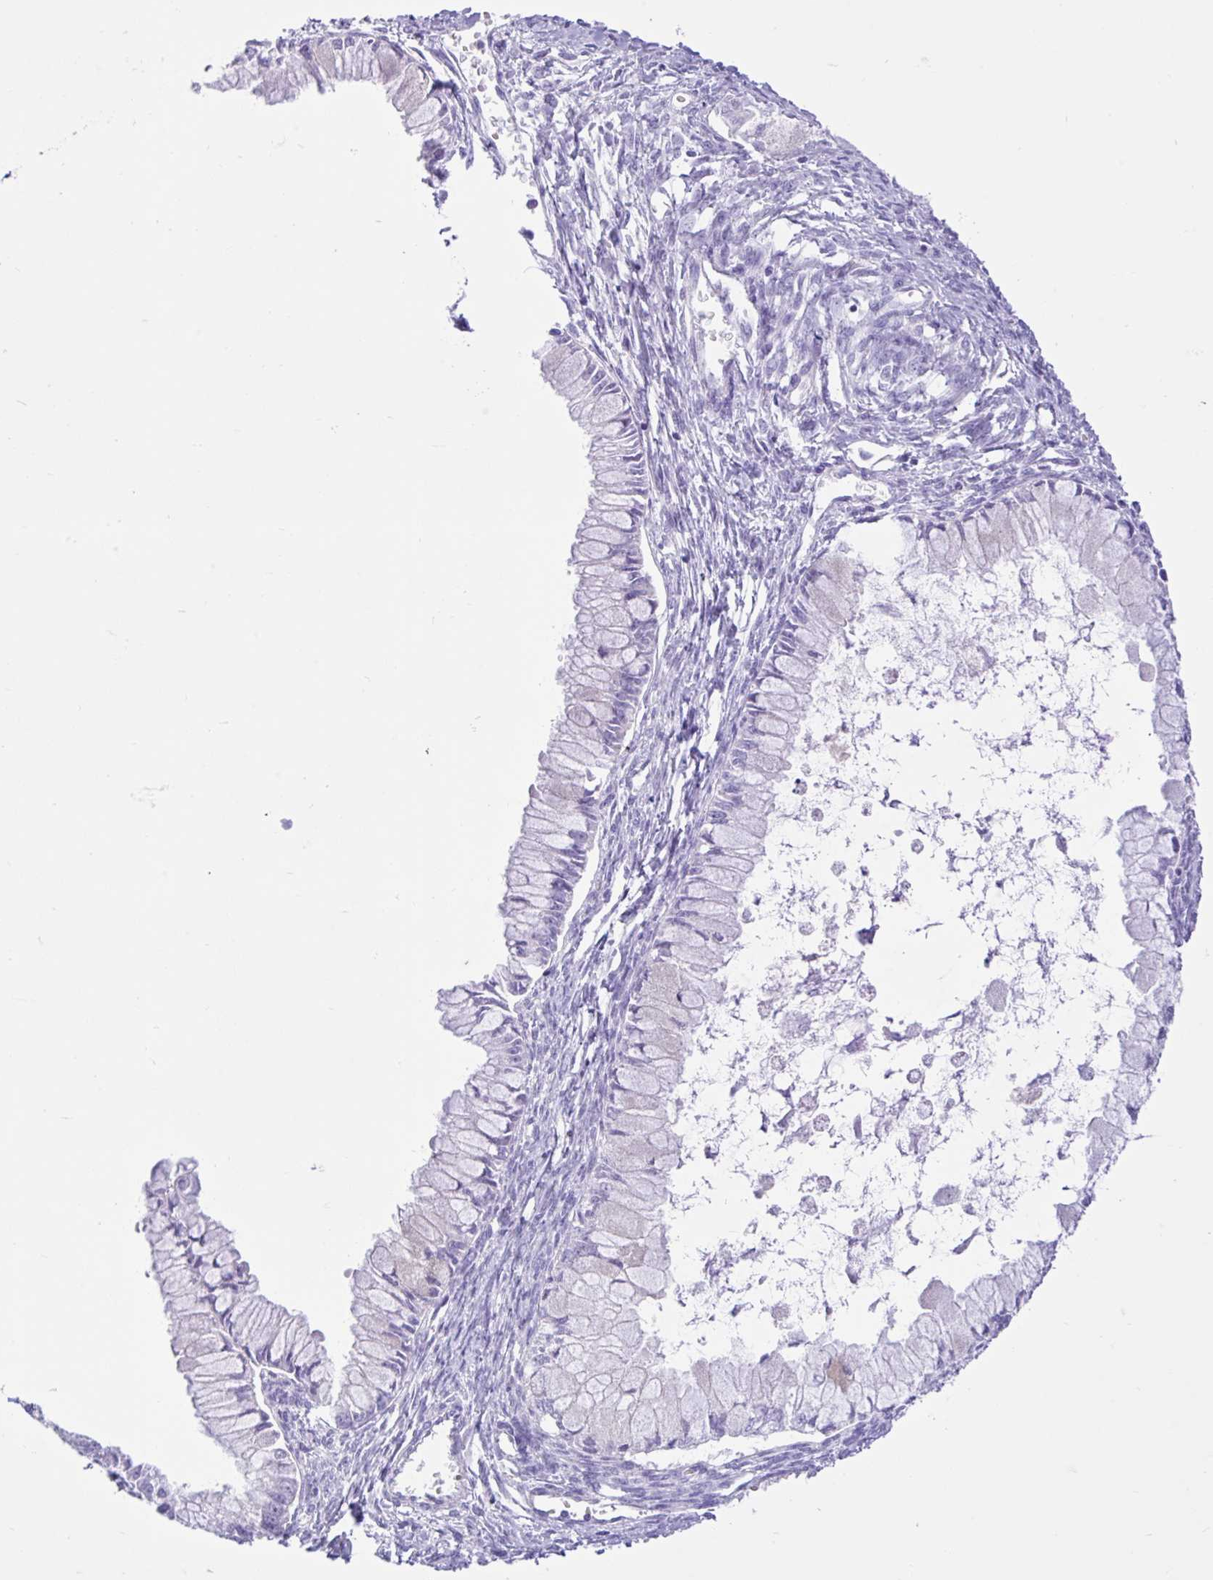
{"staining": {"intensity": "negative", "quantity": "none", "location": "none"}, "tissue": "ovarian cancer", "cell_type": "Tumor cells", "image_type": "cancer", "snomed": [{"axis": "morphology", "description": "Cystadenocarcinoma, mucinous, NOS"}, {"axis": "topography", "description": "Ovary"}], "caption": "Ovarian cancer was stained to show a protein in brown. There is no significant positivity in tumor cells.", "gene": "ZNF101", "patient": {"sex": "female", "age": 34}}